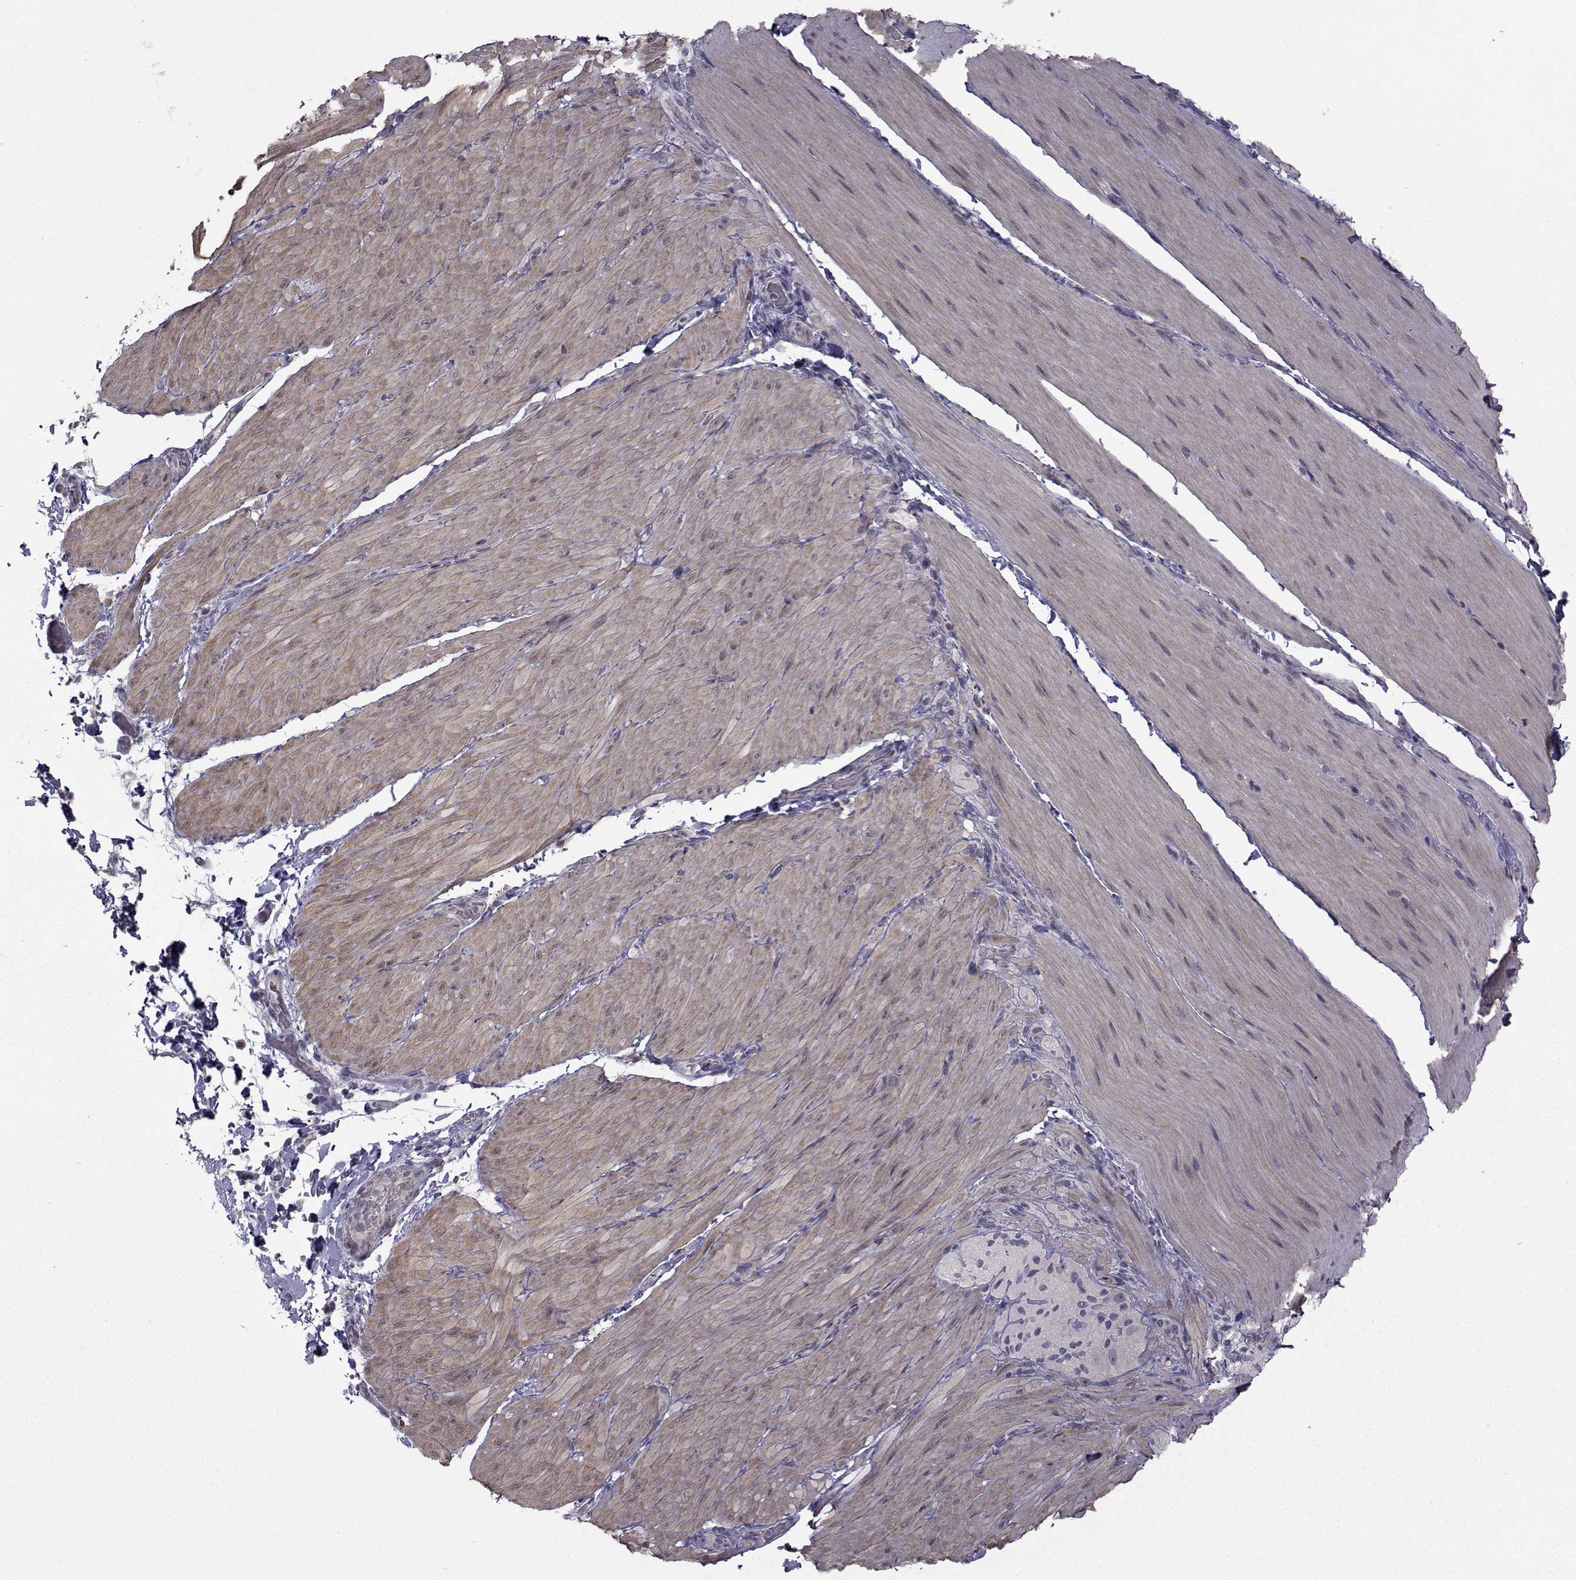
{"staining": {"intensity": "weak", "quantity": "25%-75%", "location": "cytoplasmic/membranous"}, "tissue": "smooth muscle", "cell_type": "Smooth muscle cells", "image_type": "normal", "snomed": [{"axis": "morphology", "description": "Normal tissue, NOS"}, {"axis": "topography", "description": "Smooth muscle"}, {"axis": "topography", "description": "Colon"}], "caption": "Smooth muscle cells reveal low levels of weak cytoplasmic/membranous expression in about 25%-75% of cells in benign smooth muscle. Ihc stains the protein of interest in brown and the nuclei are stained blue.", "gene": "FDXR", "patient": {"sex": "male", "age": 73}}